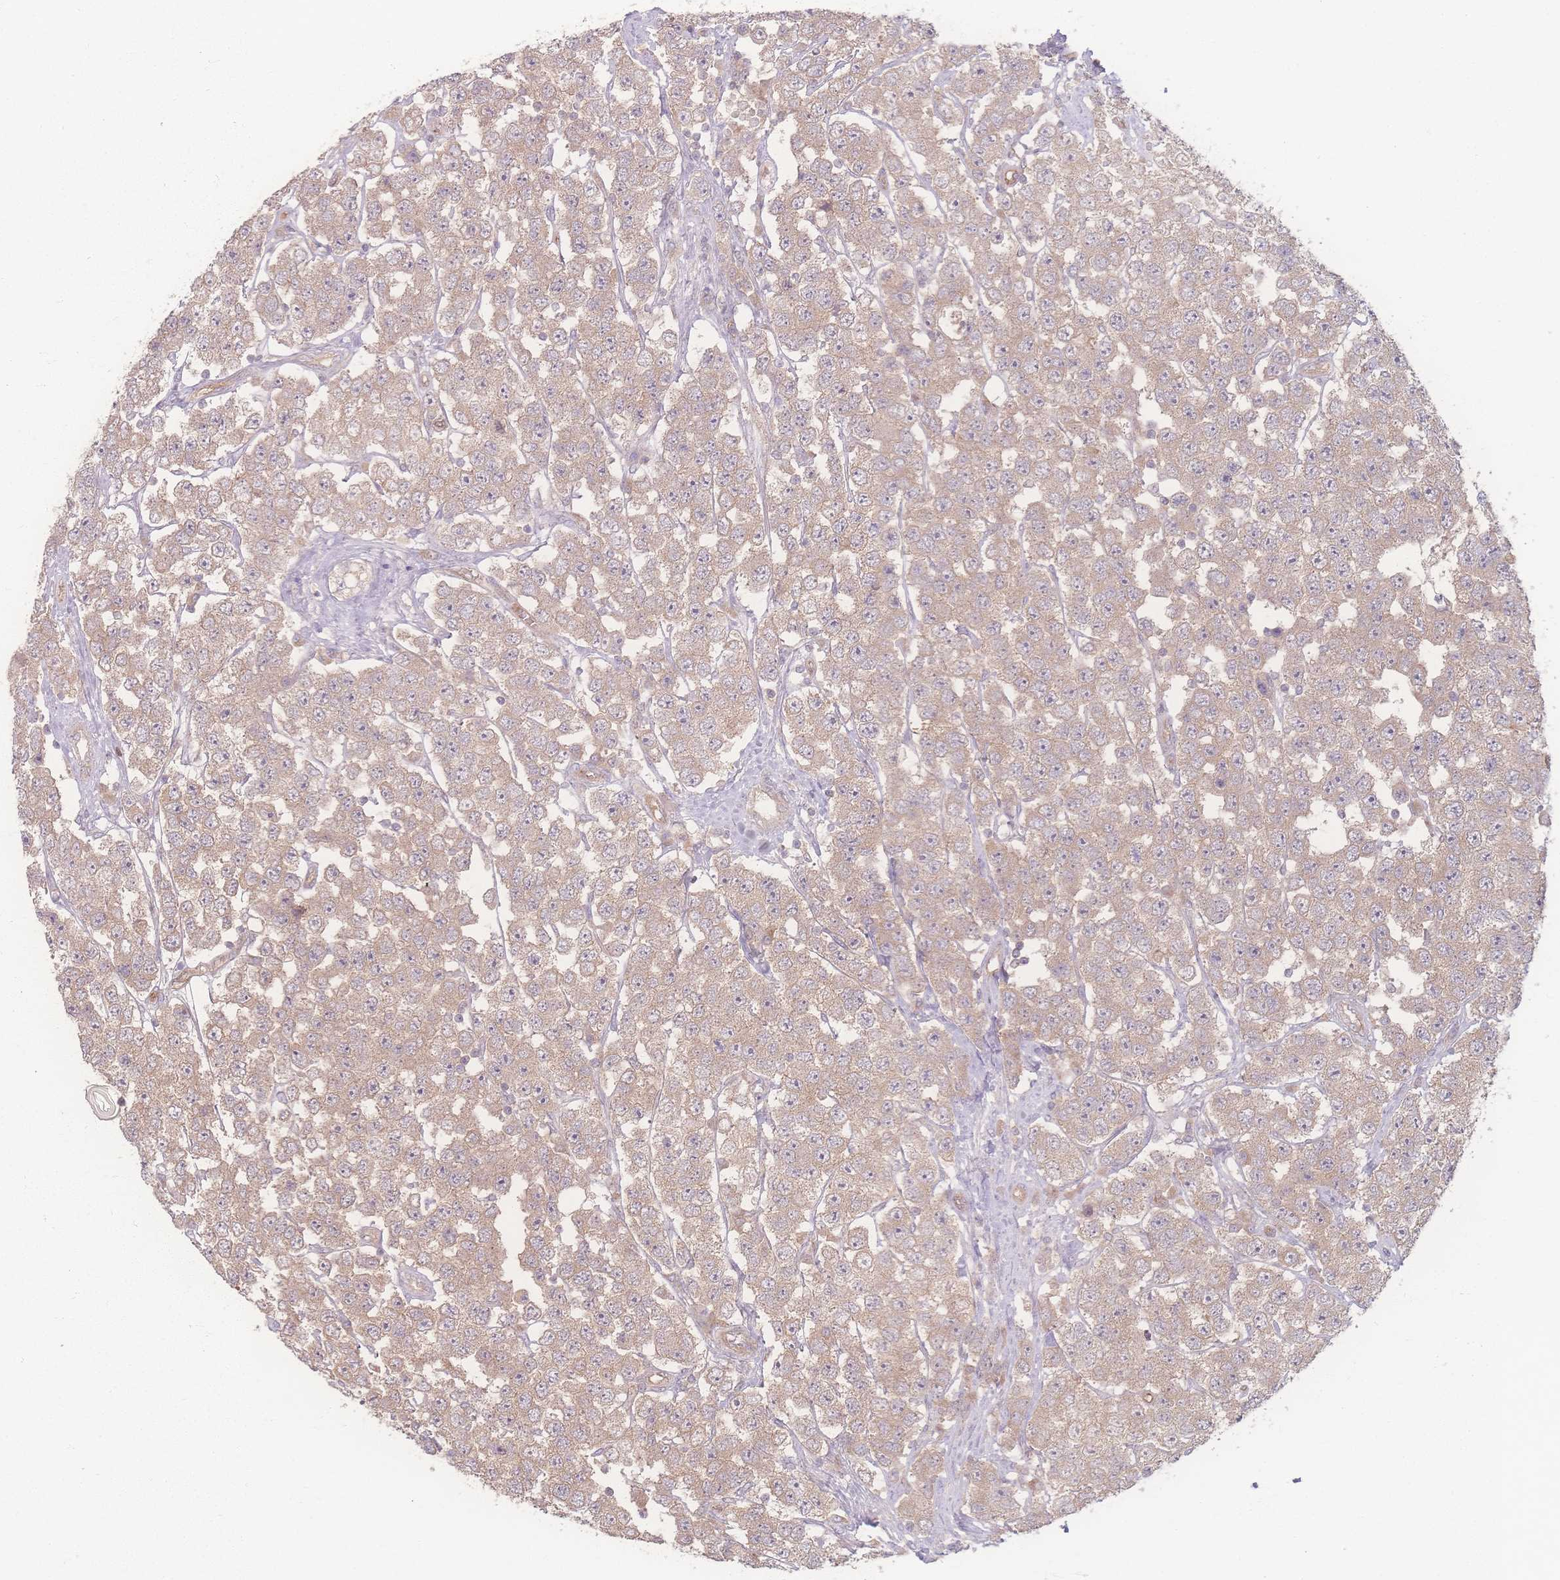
{"staining": {"intensity": "weak", "quantity": ">75%", "location": "cytoplasmic/membranous"}, "tissue": "testis cancer", "cell_type": "Tumor cells", "image_type": "cancer", "snomed": [{"axis": "morphology", "description": "Seminoma, NOS"}, {"axis": "topography", "description": "Testis"}], "caption": "IHC histopathology image of neoplastic tissue: testis seminoma stained using immunohistochemistry displays low levels of weak protein expression localized specifically in the cytoplasmic/membranous of tumor cells, appearing as a cytoplasmic/membranous brown color.", "gene": "INSR", "patient": {"sex": "male", "age": 28}}